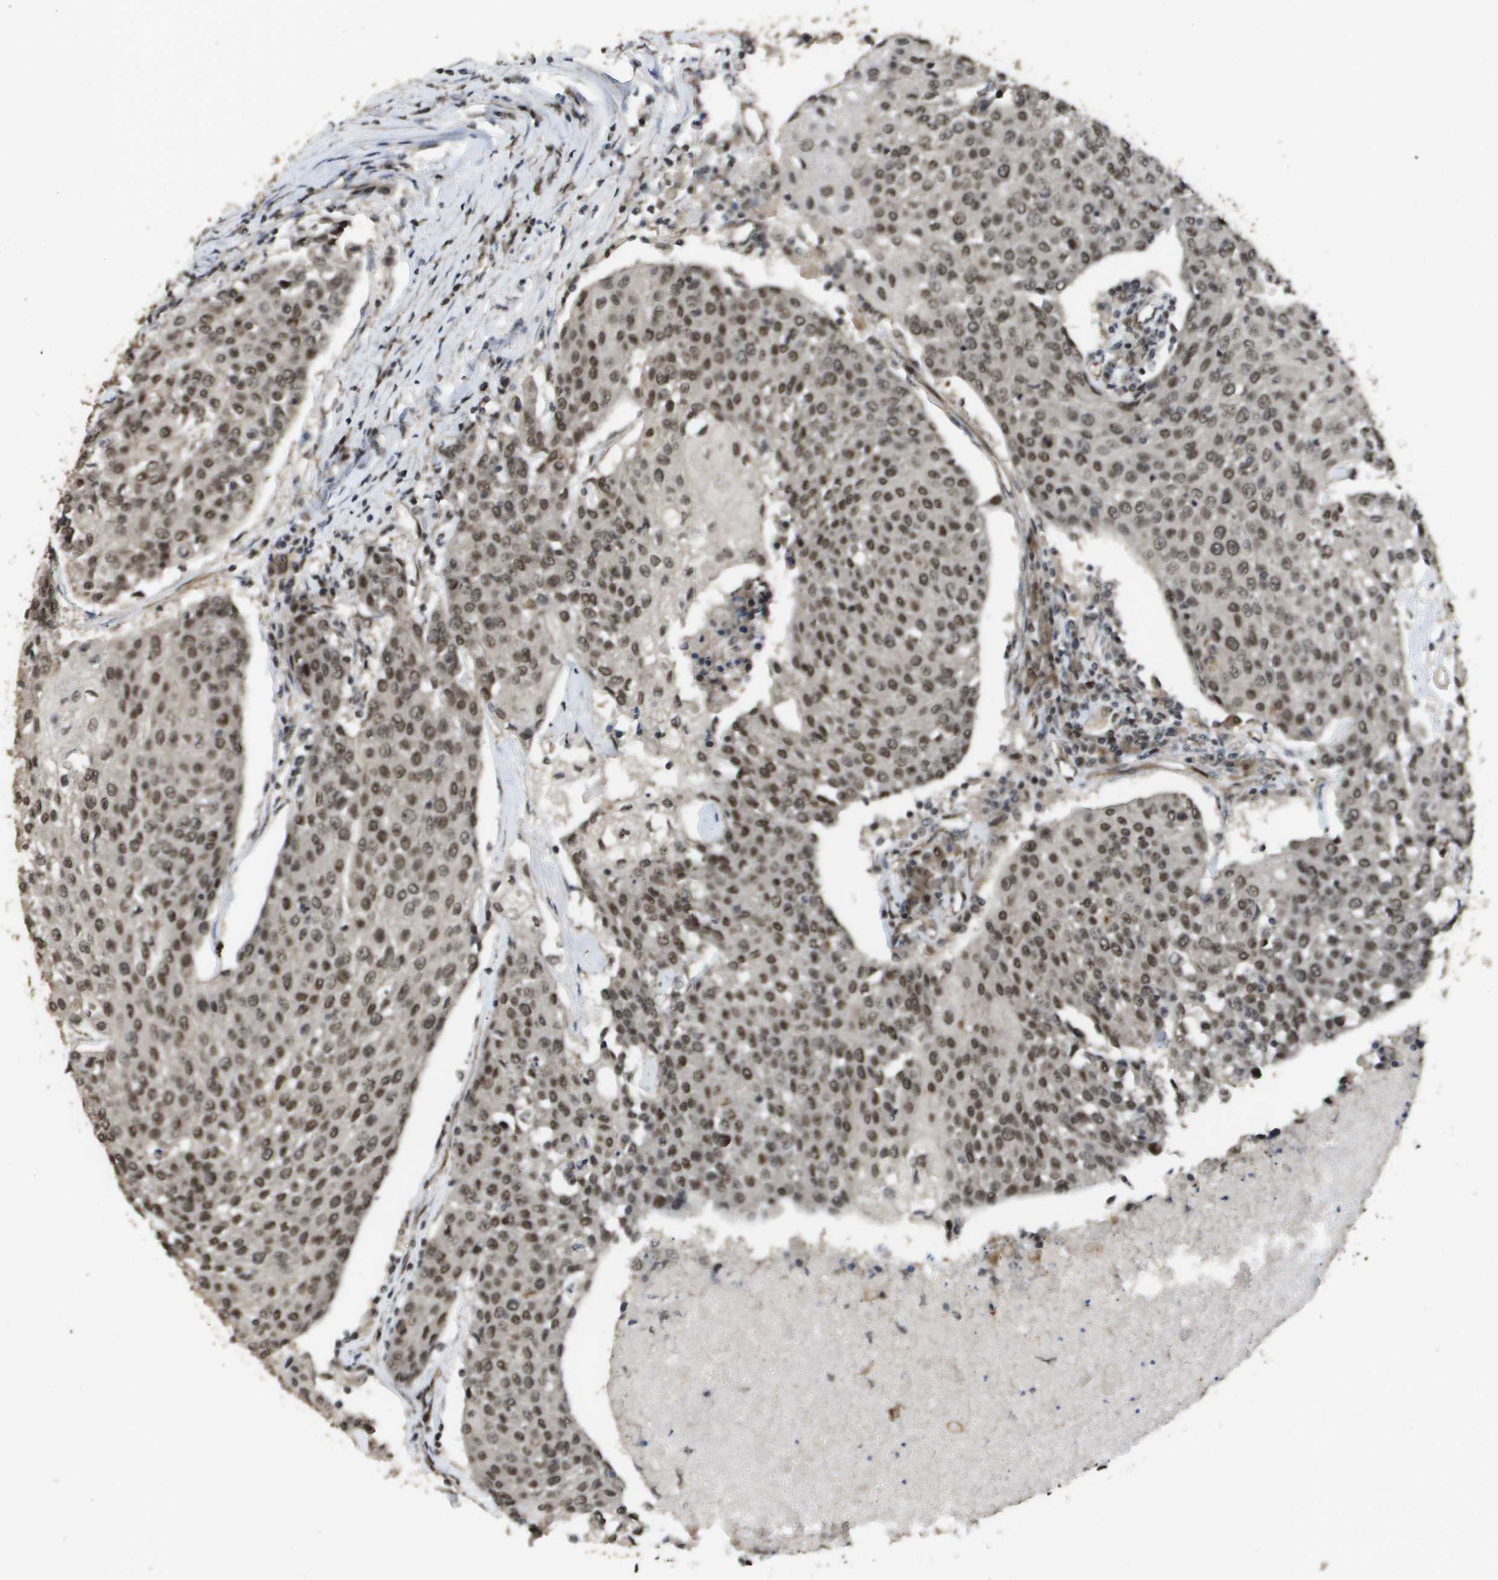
{"staining": {"intensity": "moderate", "quantity": ">75%", "location": "nuclear"}, "tissue": "urothelial cancer", "cell_type": "Tumor cells", "image_type": "cancer", "snomed": [{"axis": "morphology", "description": "Urothelial carcinoma, High grade"}, {"axis": "topography", "description": "Urinary bladder"}], "caption": "Urothelial carcinoma (high-grade) stained with immunohistochemistry exhibits moderate nuclear expression in approximately >75% of tumor cells.", "gene": "KAT5", "patient": {"sex": "female", "age": 85}}